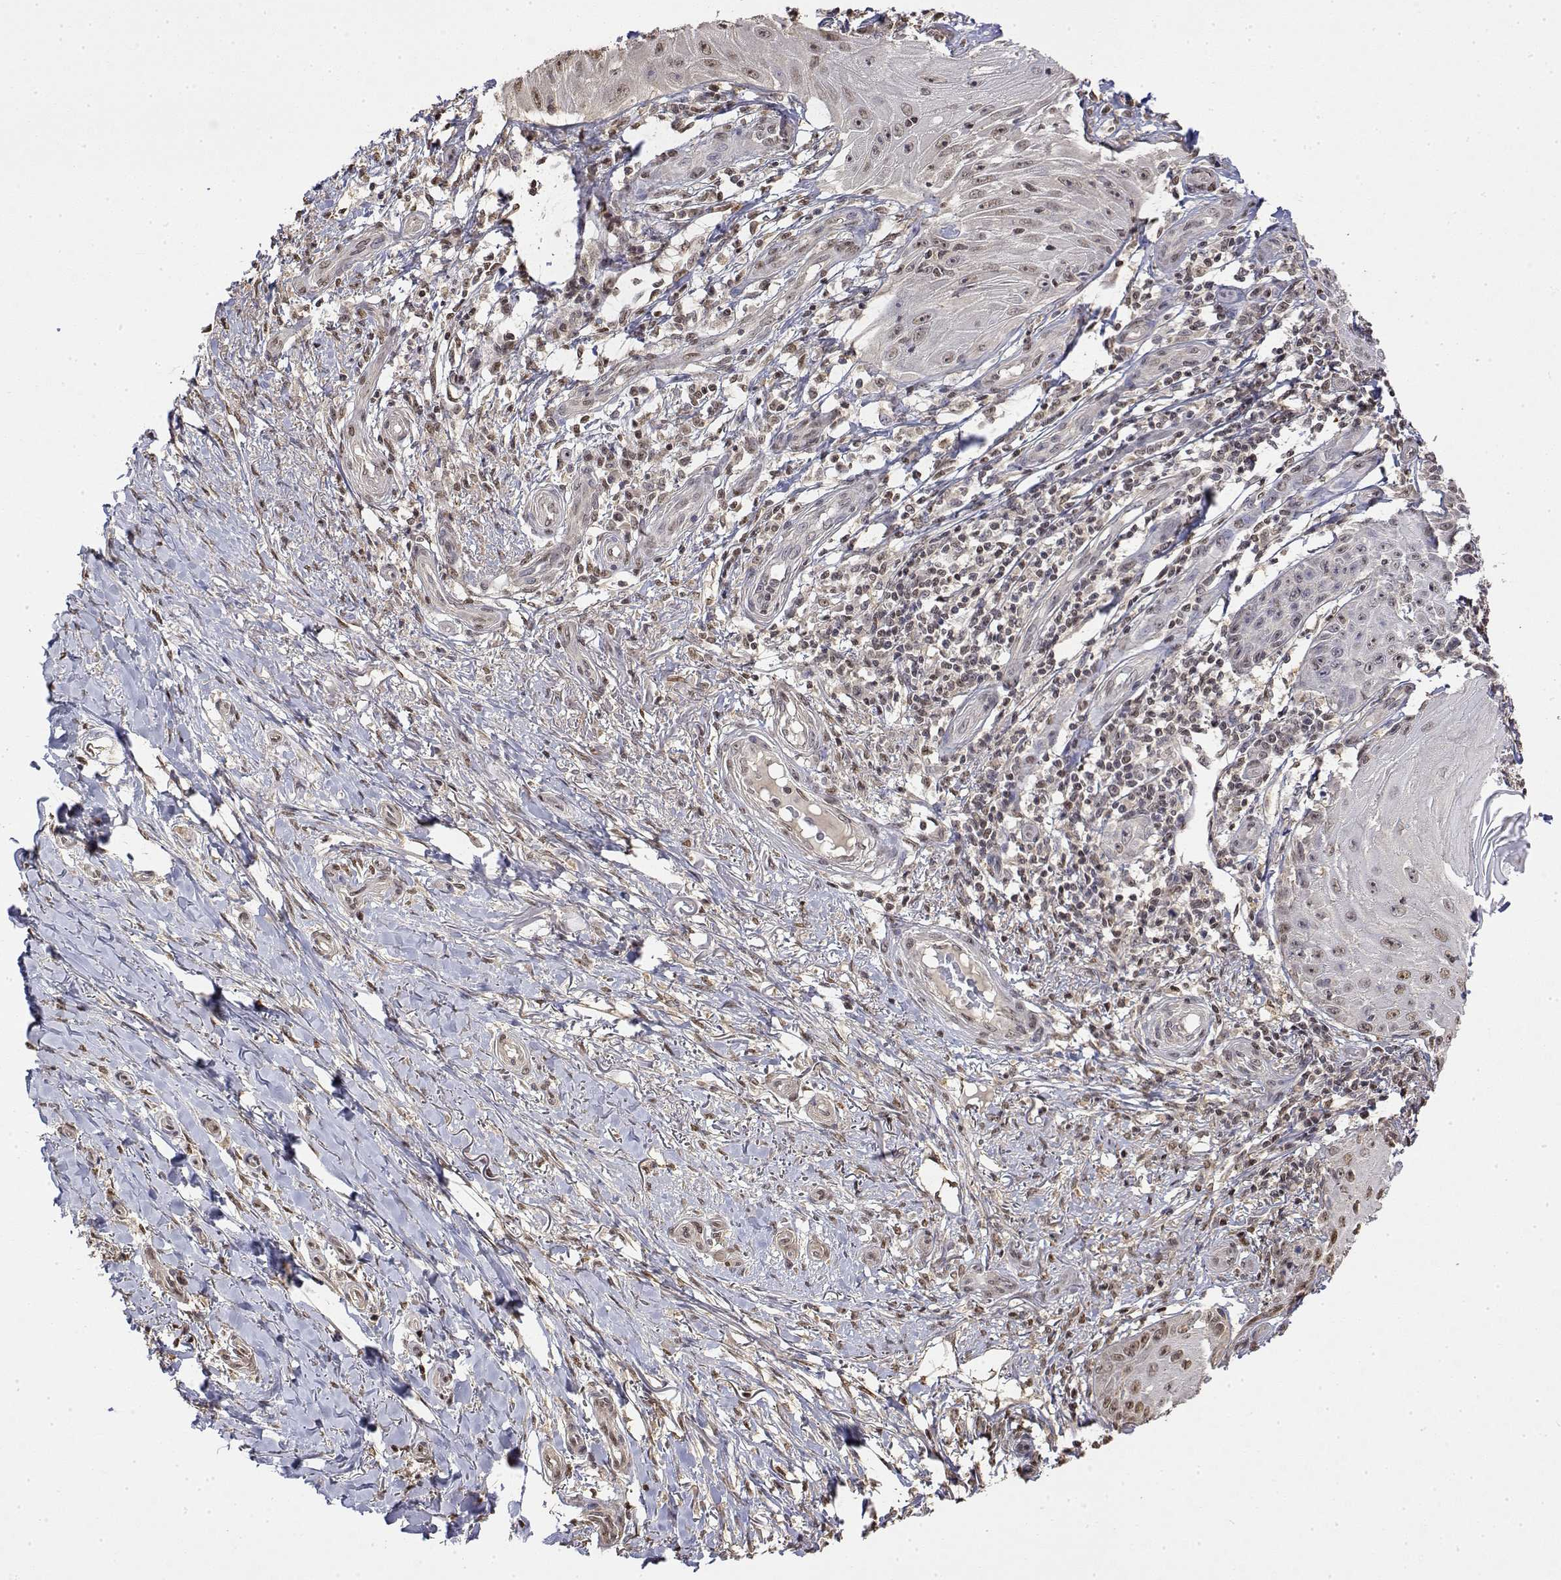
{"staining": {"intensity": "weak", "quantity": ">75%", "location": "nuclear"}, "tissue": "skin cancer", "cell_type": "Tumor cells", "image_type": "cancer", "snomed": [{"axis": "morphology", "description": "Squamous cell carcinoma, NOS"}, {"axis": "topography", "description": "Skin"}], "caption": "Skin cancer (squamous cell carcinoma) stained with DAB immunohistochemistry shows low levels of weak nuclear expression in about >75% of tumor cells.", "gene": "TPI1", "patient": {"sex": "female", "age": 77}}